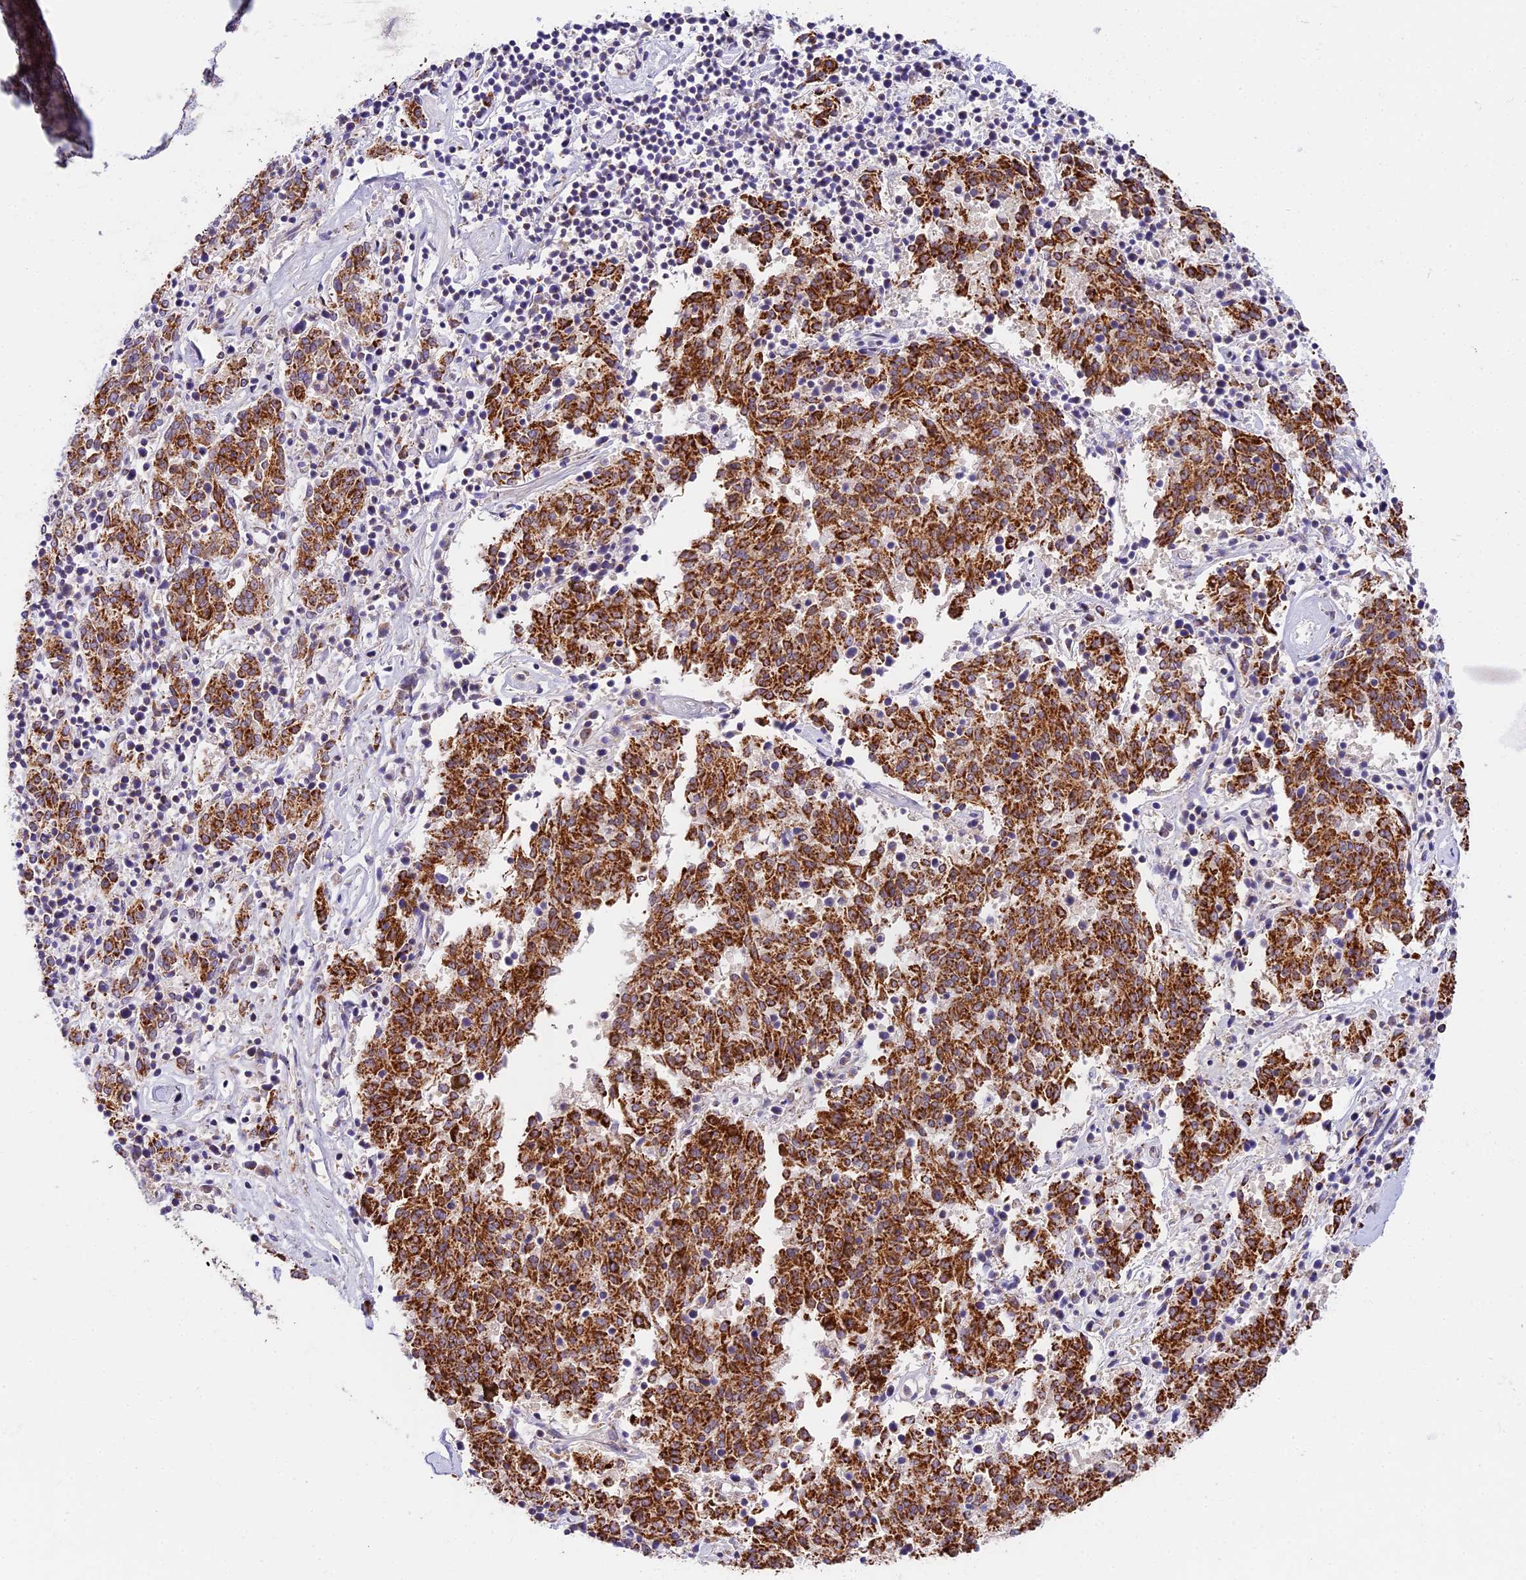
{"staining": {"intensity": "strong", "quantity": ">75%", "location": "cytoplasmic/membranous"}, "tissue": "melanoma", "cell_type": "Tumor cells", "image_type": "cancer", "snomed": [{"axis": "morphology", "description": "Malignant melanoma, NOS"}, {"axis": "topography", "description": "Skin"}], "caption": "DAB (3,3'-diaminobenzidine) immunohistochemical staining of melanoma displays strong cytoplasmic/membranous protein staining in approximately >75% of tumor cells.", "gene": "MRAS", "patient": {"sex": "female", "age": 72}}